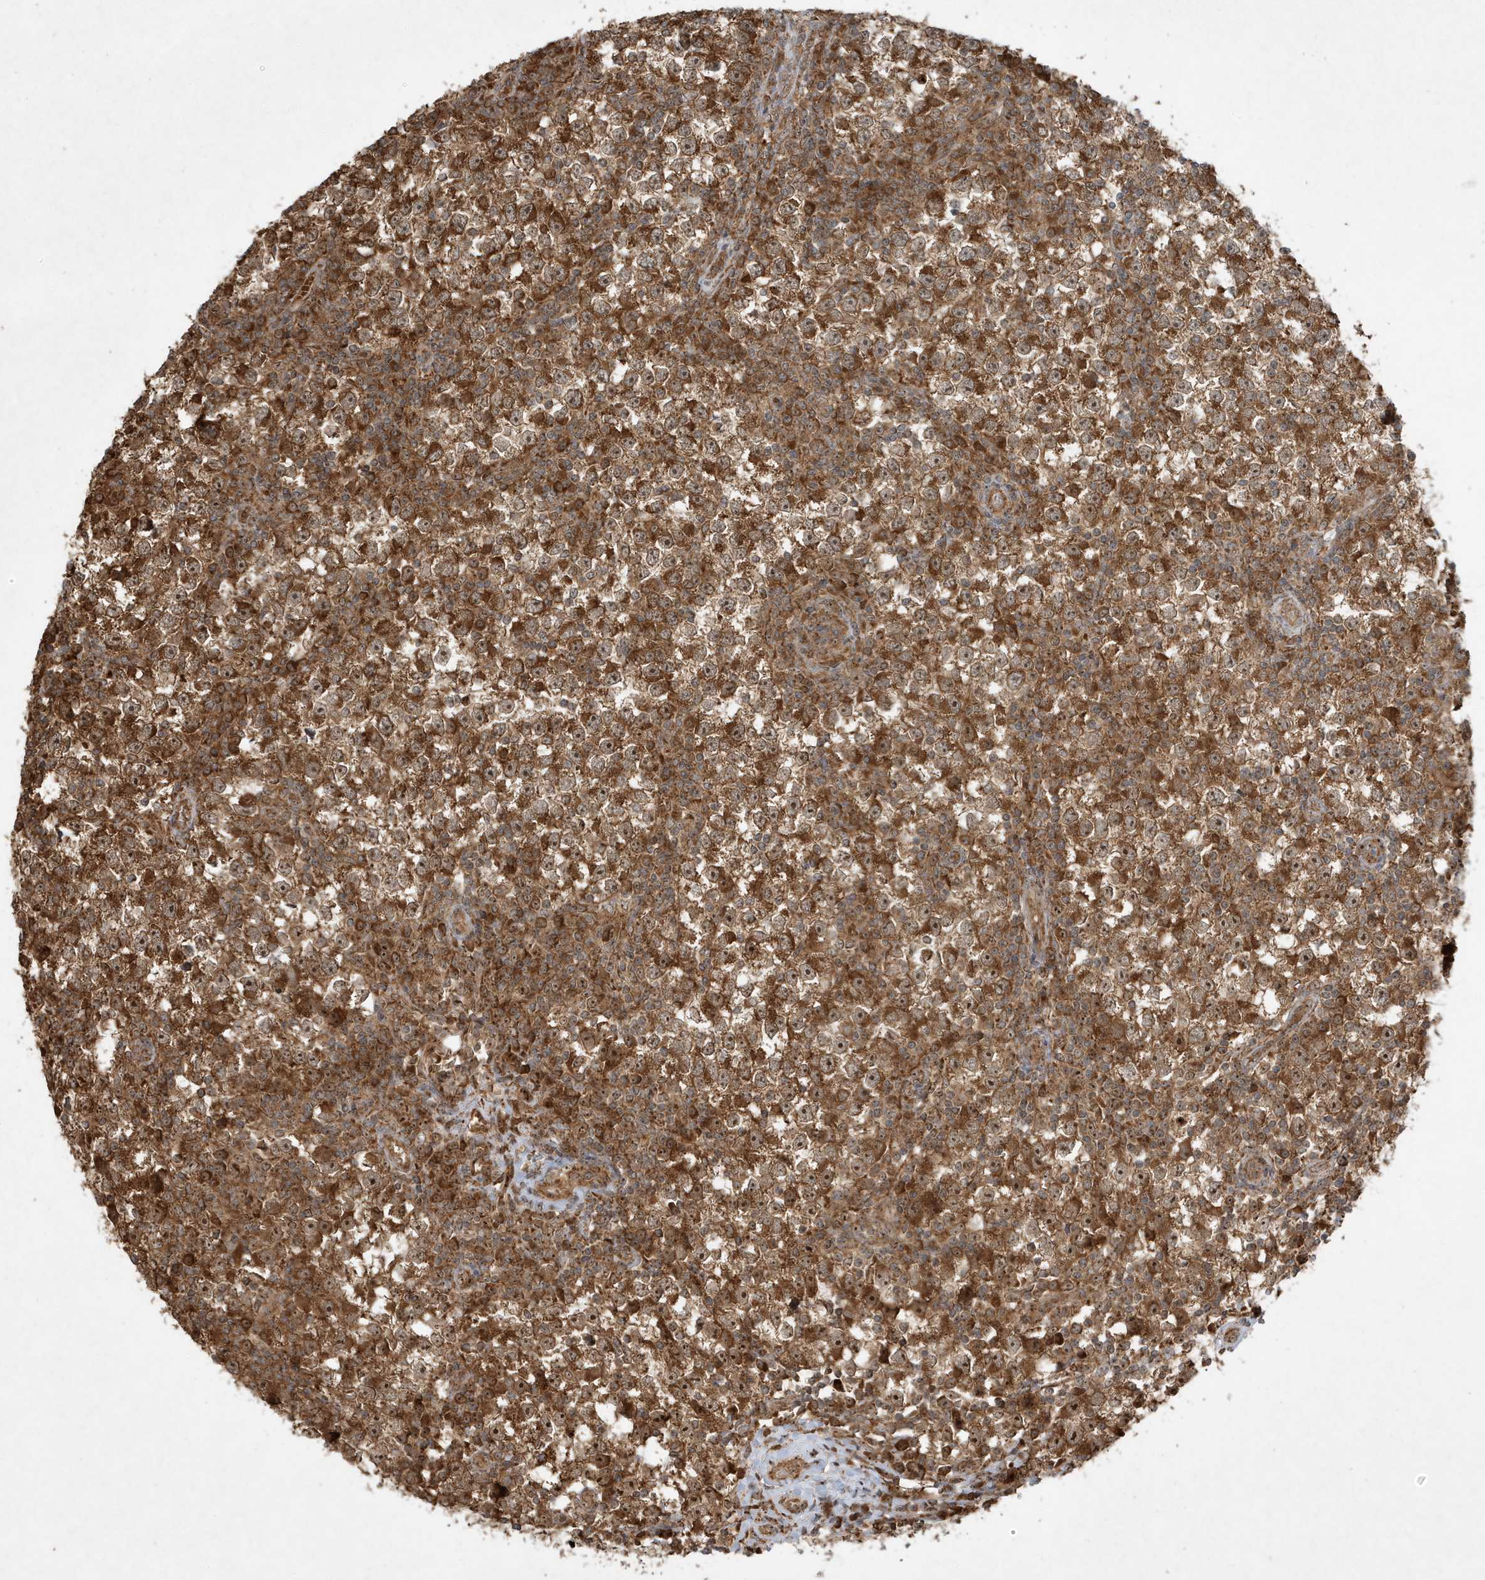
{"staining": {"intensity": "strong", "quantity": ">75%", "location": "cytoplasmic/membranous,nuclear"}, "tissue": "testis cancer", "cell_type": "Tumor cells", "image_type": "cancer", "snomed": [{"axis": "morphology", "description": "Seminoma, NOS"}, {"axis": "topography", "description": "Testis"}], "caption": "Seminoma (testis) stained with DAB (3,3'-diaminobenzidine) immunohistochemistry (IHC) shows high levels of strong cytoplasmic/membranous and nuclear positivity in about >75% of tumor cells. (brown staining indicates protein expression, while blue staining denotes nuclei).", "gene": "ABCB9", "patient": {"sex": "male", "age": 65}}